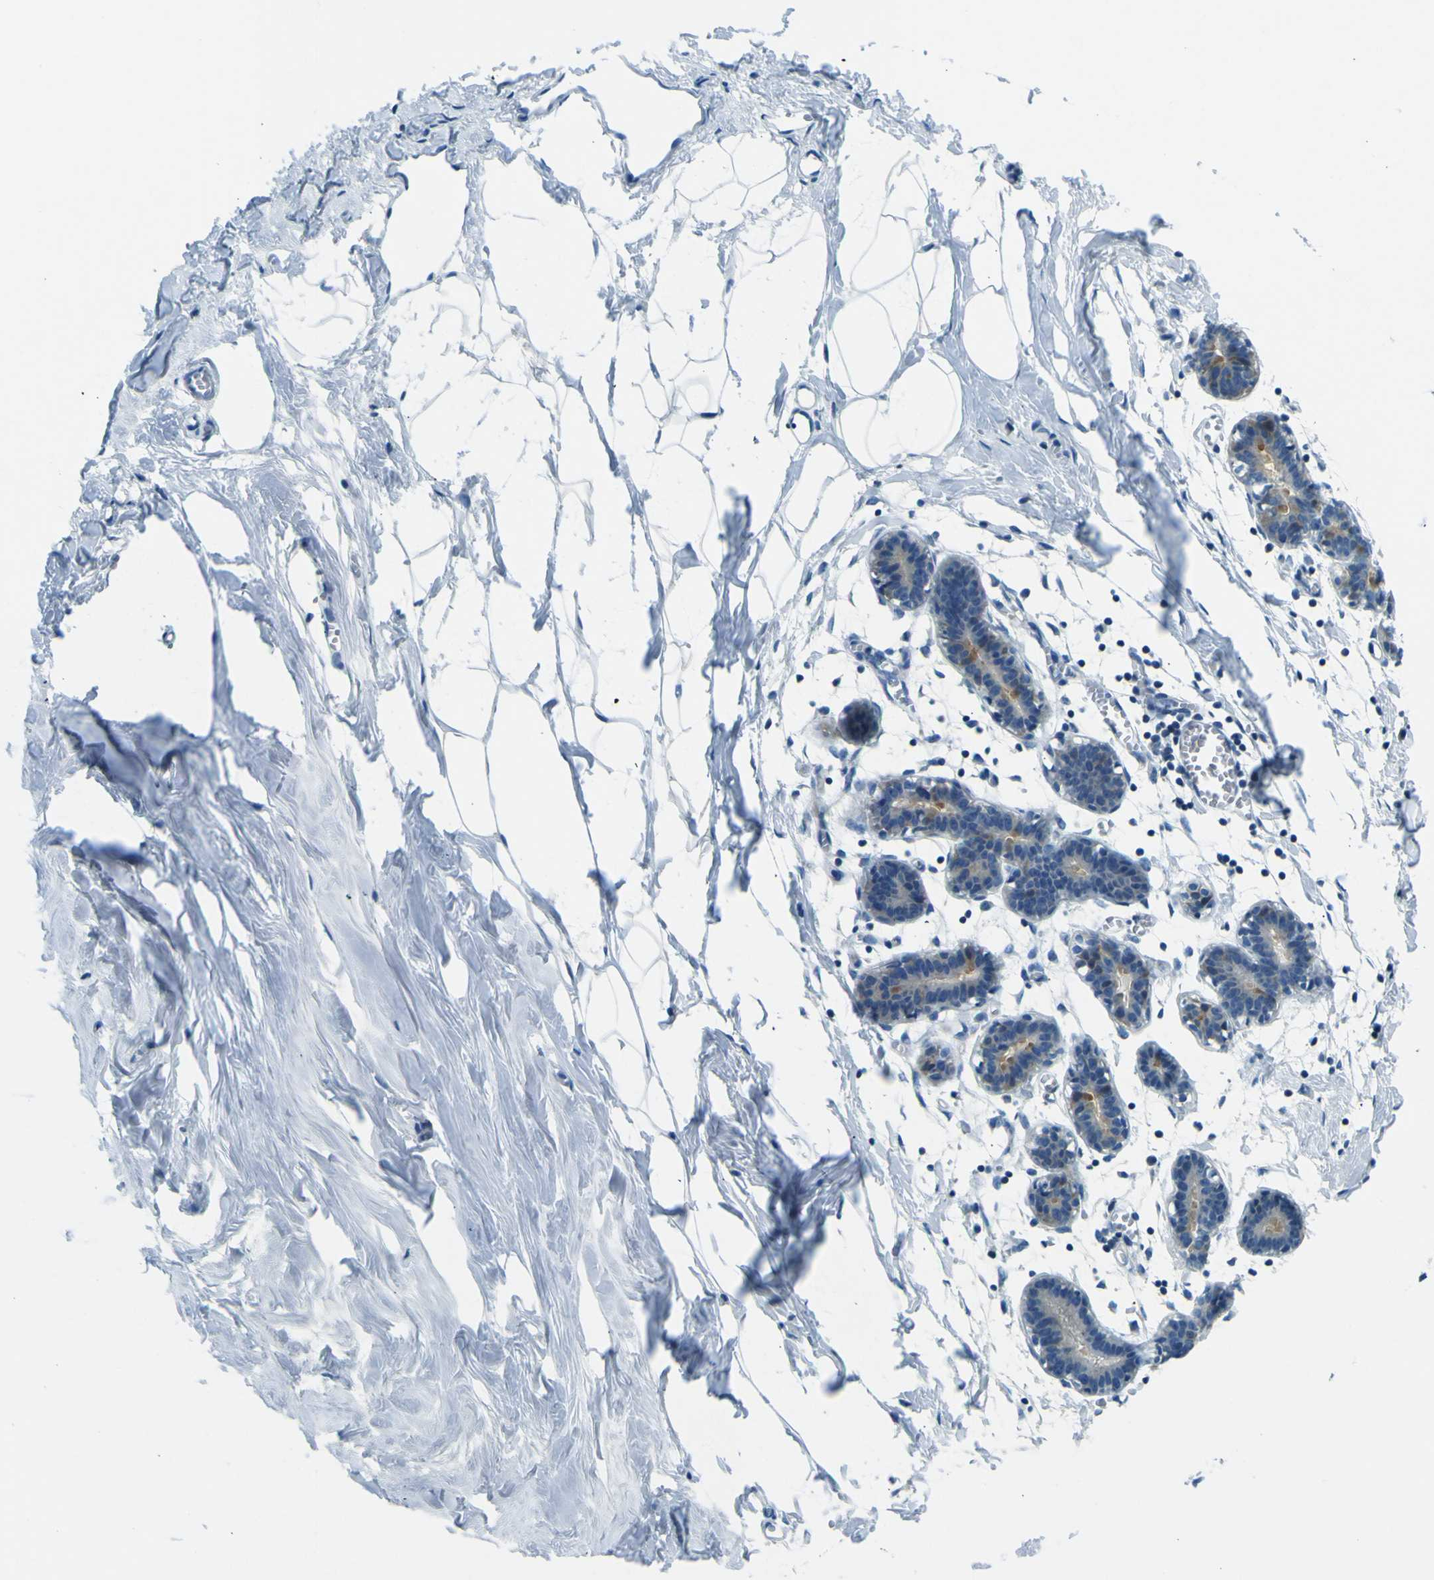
{"staining": {"intensity": "negative", "quantity": "none", "location": "none"}, "tissue": "breast", "cell_type": "Adipocytes", "image_type": "normal", "snomed": [{"axis": "morphology", "description": "Normal tissue, NOS"}, {"axis": "topography", "description": "Breast"}], "caption": "DAB (3,3'-diaminobenzidine) immunohistochemical staining of normal human breast exhibits no significant staining in adipocytes.", "gene": "SORCS1", "patient": {"sex": "female", "age": 27}}